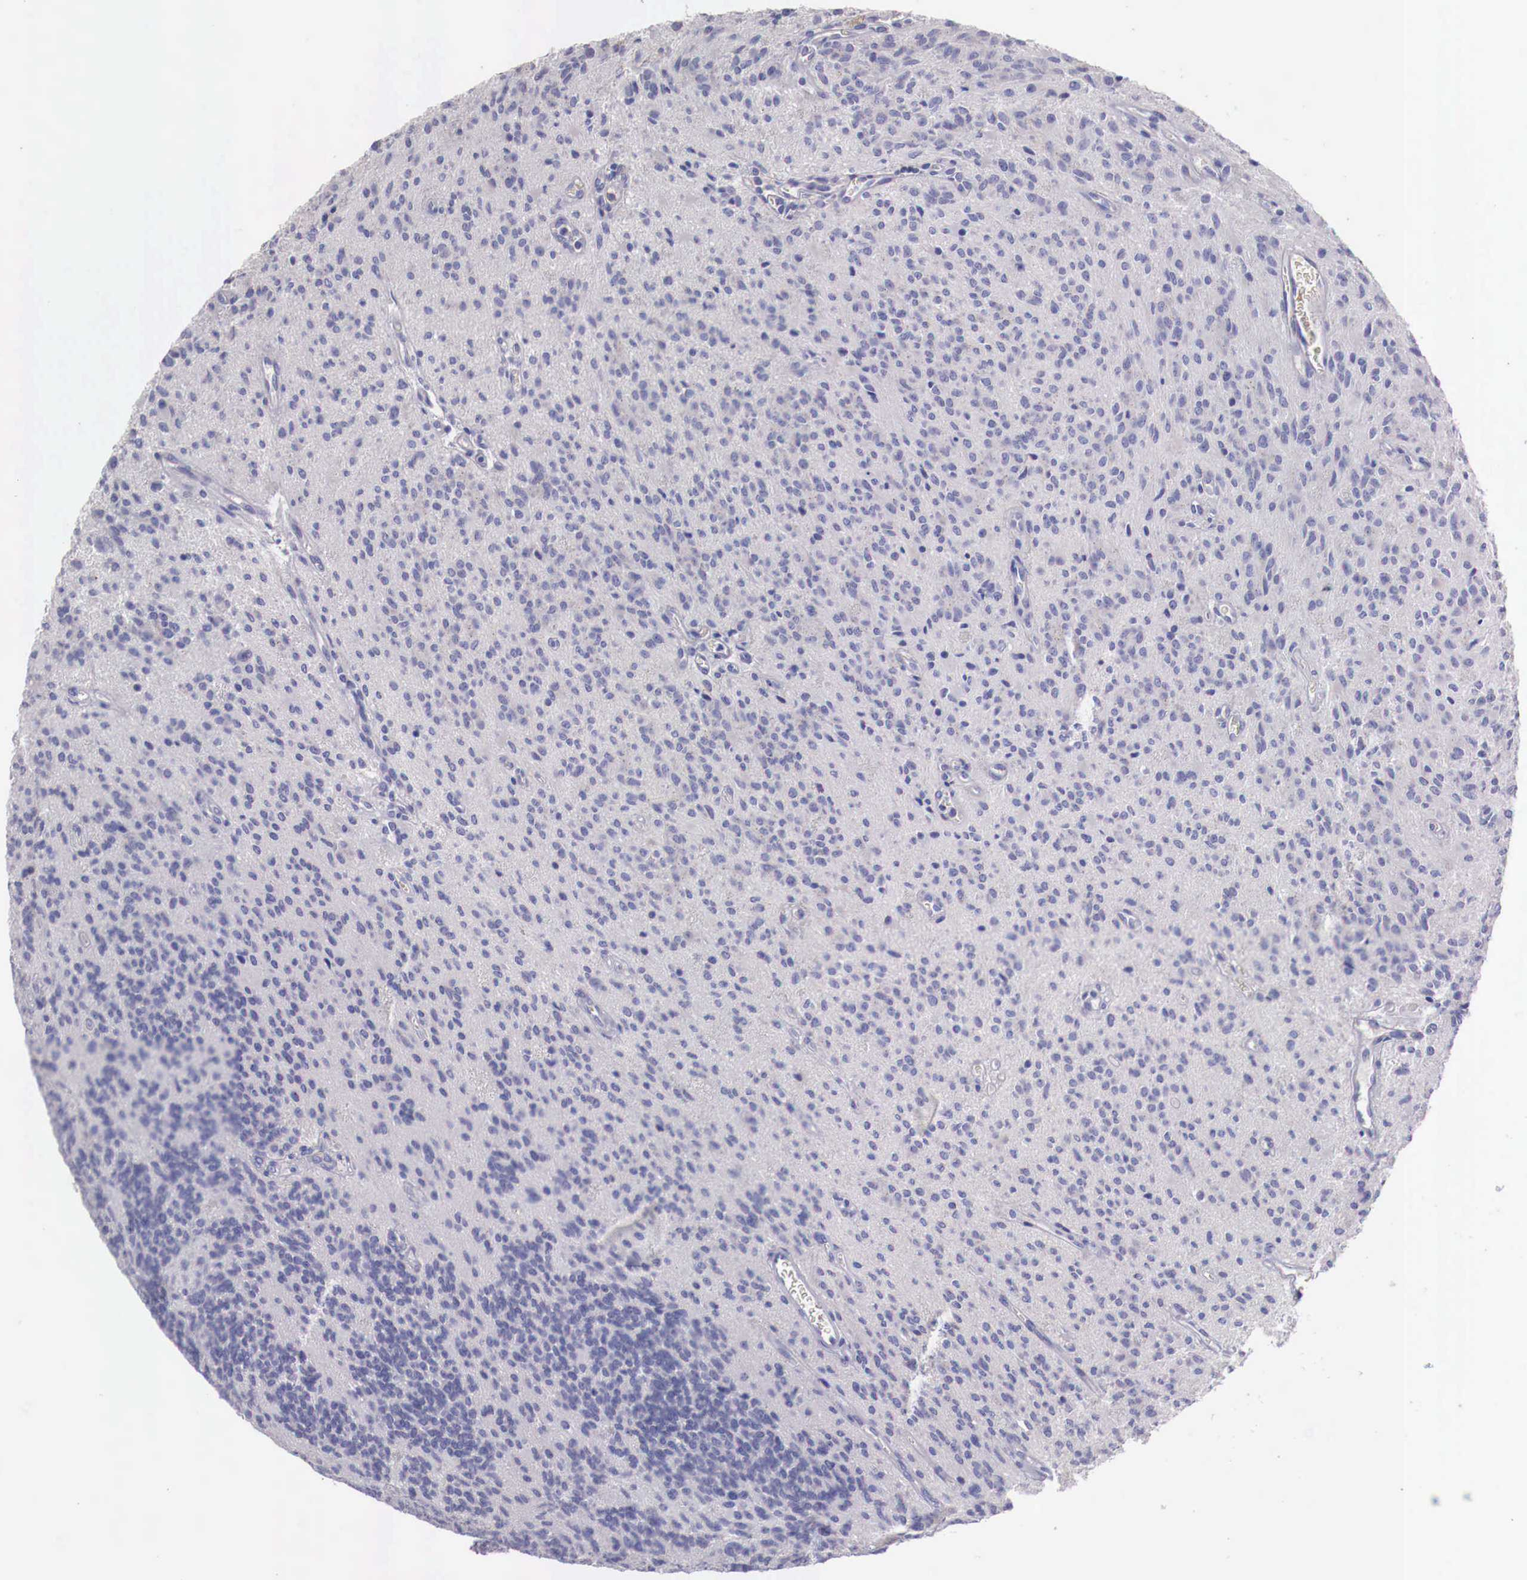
{"staining": {"intensity": "negative", "quantity": "none", "location": "none"}, "tissue": "glioma", "cell_type": "Tumor cells", "image_type": "cancer", "snomed": [{"axis": "morphology", "description": "Glioma, malignant, Low grade"}, {"axis": "topography", "description": "Brain"}], "caption": "Tumor cells are negative for protein expression in human malignant glioma (low-grade). (Stains: DAB IHC with hematoxylin counter stain, Microscopy: brightfield microscopy at high magnification).", "gene": "PITPNA", "patient": {"sex": "female", "age": 15}}